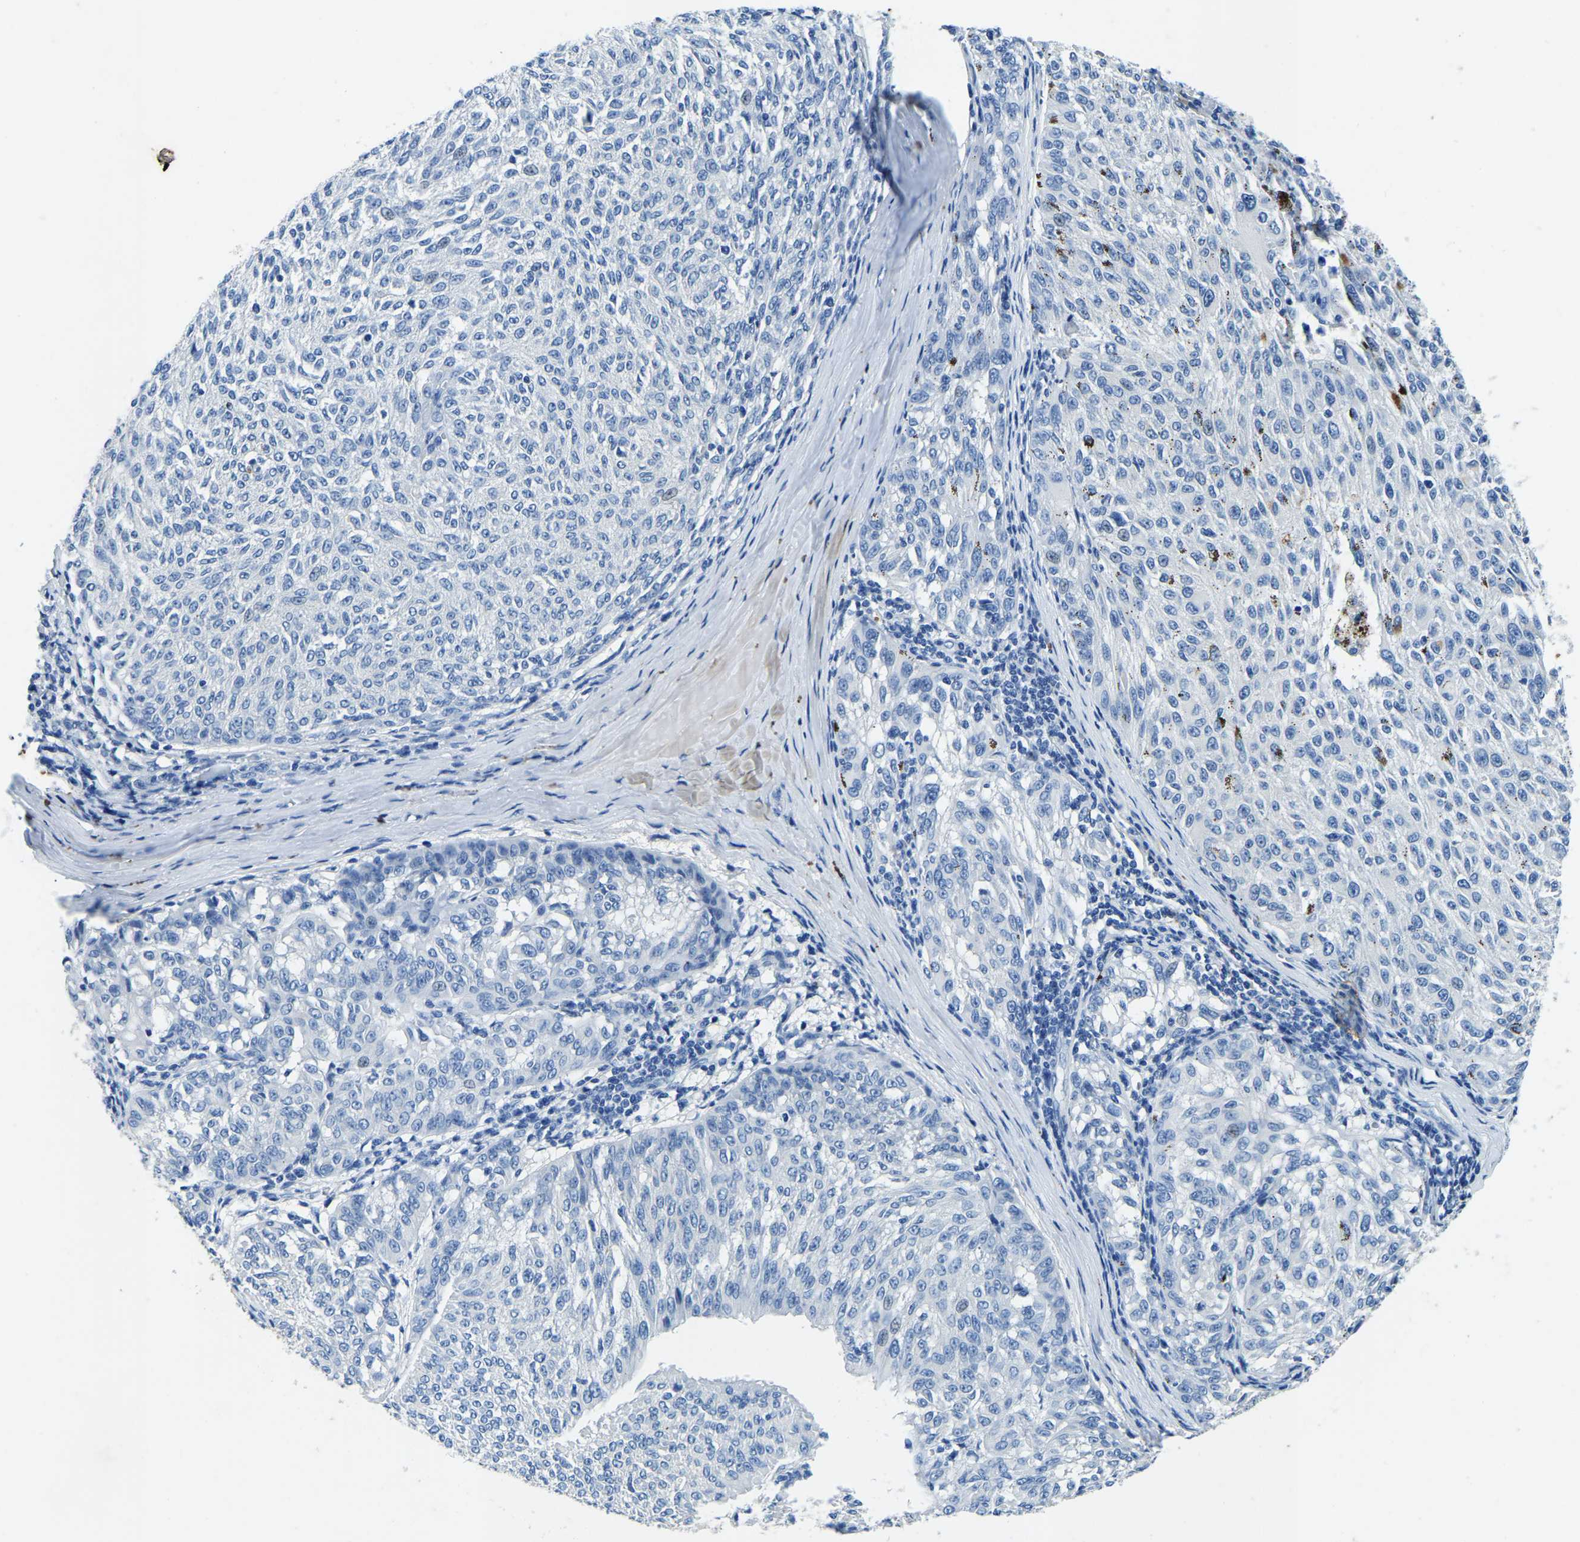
{"staining": {"intensity": "negative", "quantity": "none", "location": "none"}, "tissue": "melanoma", "cell_type": "Tumor cells", "image_type": "cancer", "snomed": [{"axis": "morphology", "description": "Malignant melanoma, NOS"}, {"axis": "topography", "description": "Skin"}], "caption": "An immunohistochemistry (IHC) histopathology image of malignant melanoma is shown. There is no staining in tumor cells of malignant melanoma.", "gene": "UBN2", "patient": {"sex": "female", "age": 72}}